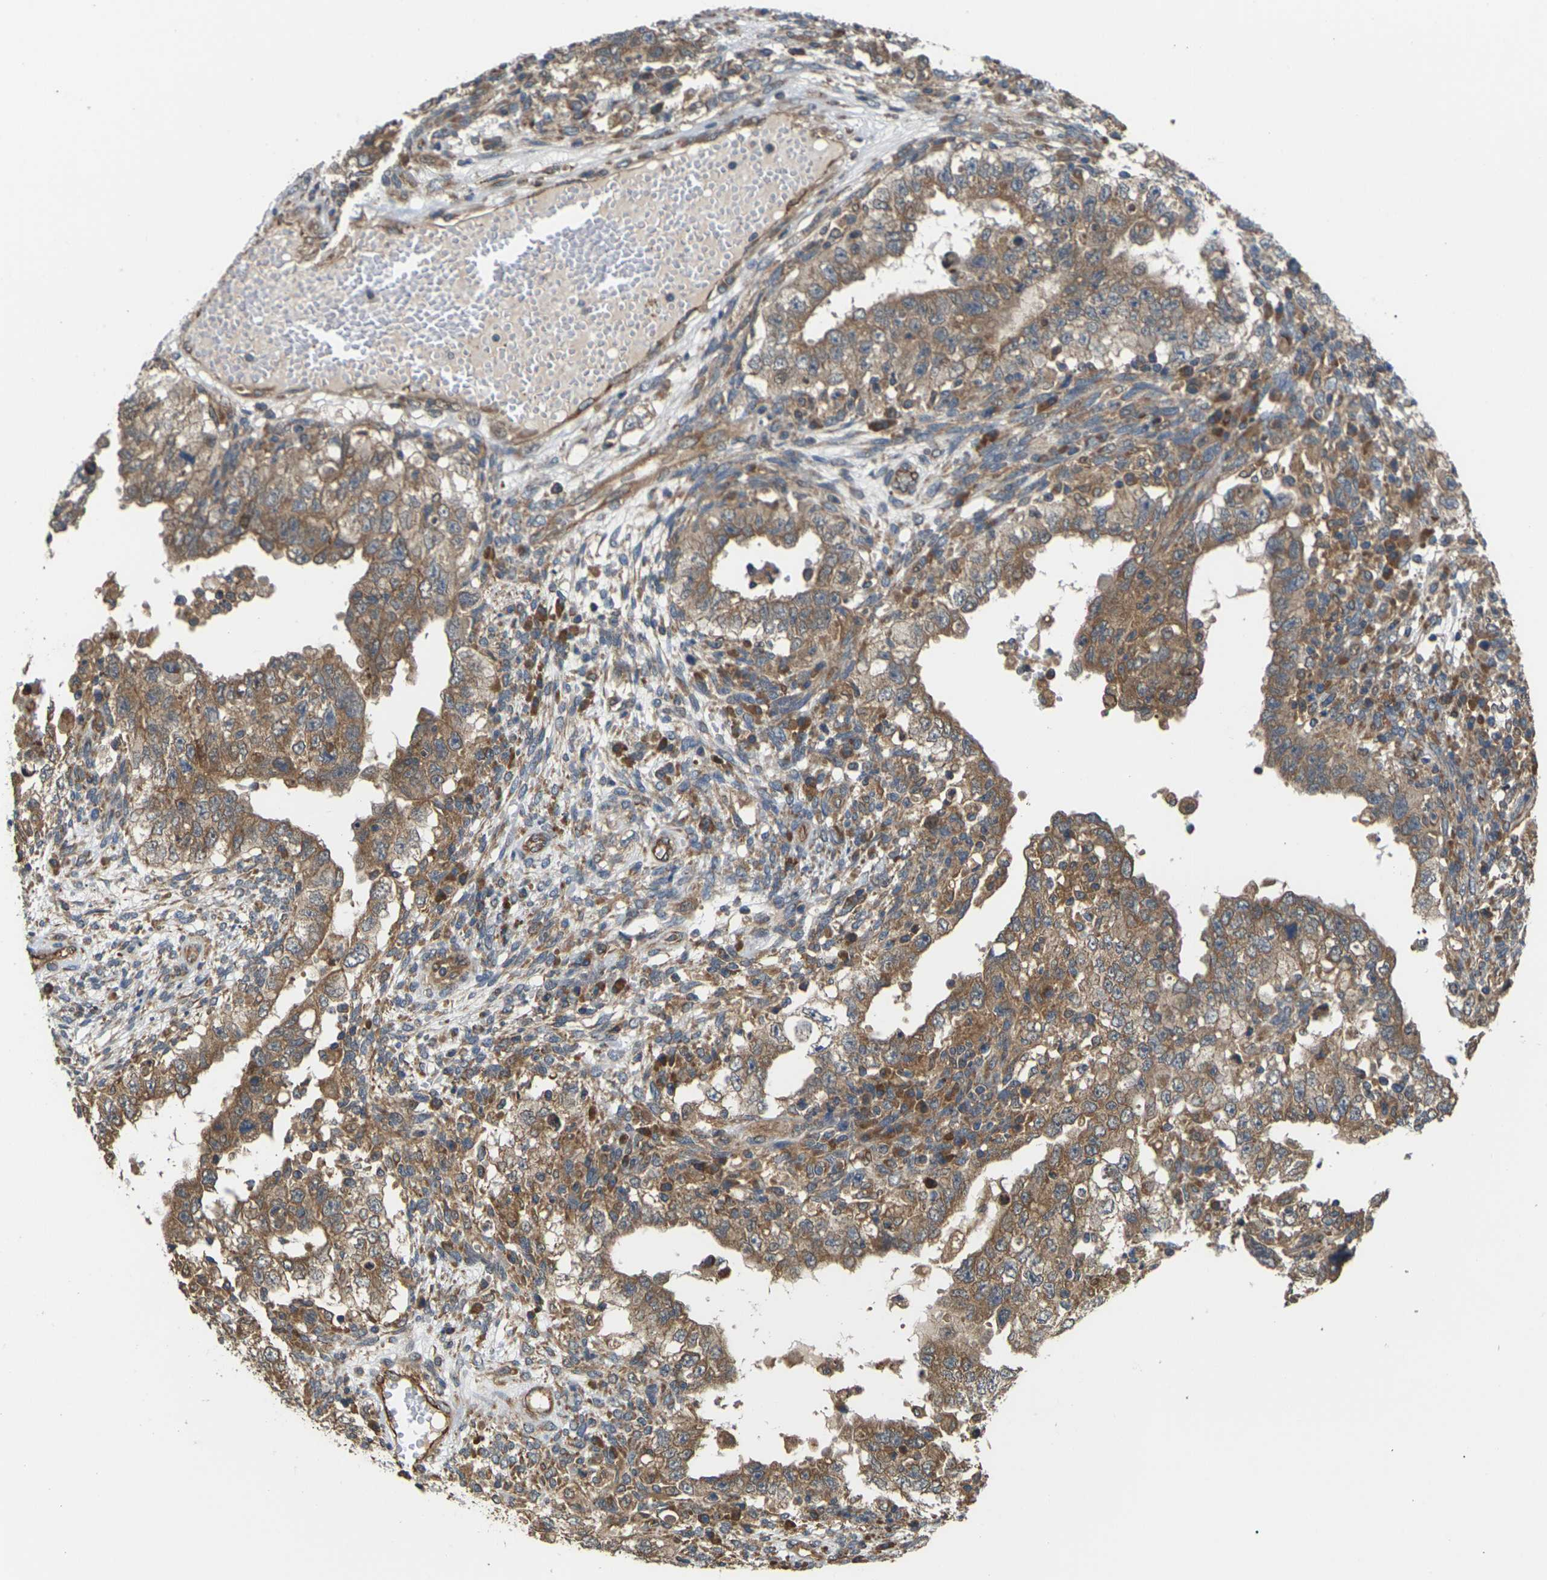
{"staining": {"intensity": "moderate", "quantity": ">75%", "location": "cytoplasmic/membranous"}, "tissue": "testis cancer", "cell_type": "Tumor cells", "image_type": "cancer", "snomed": [{"axis": "morphology", "description": "Carcinoma, Embryonal, NOS"}, {"axis": "topography", "description": "Testis"}], "caption": "A brown stain shows moderate cytoplasmic/membranous expression of a protein in human embryonal carcinoma (testis) tumor cells. (brown staining indicates protein expression, while blue staining denotes nuclei).", "gene": "NRAS", "patient": {"sex": "male", "age": 26}}